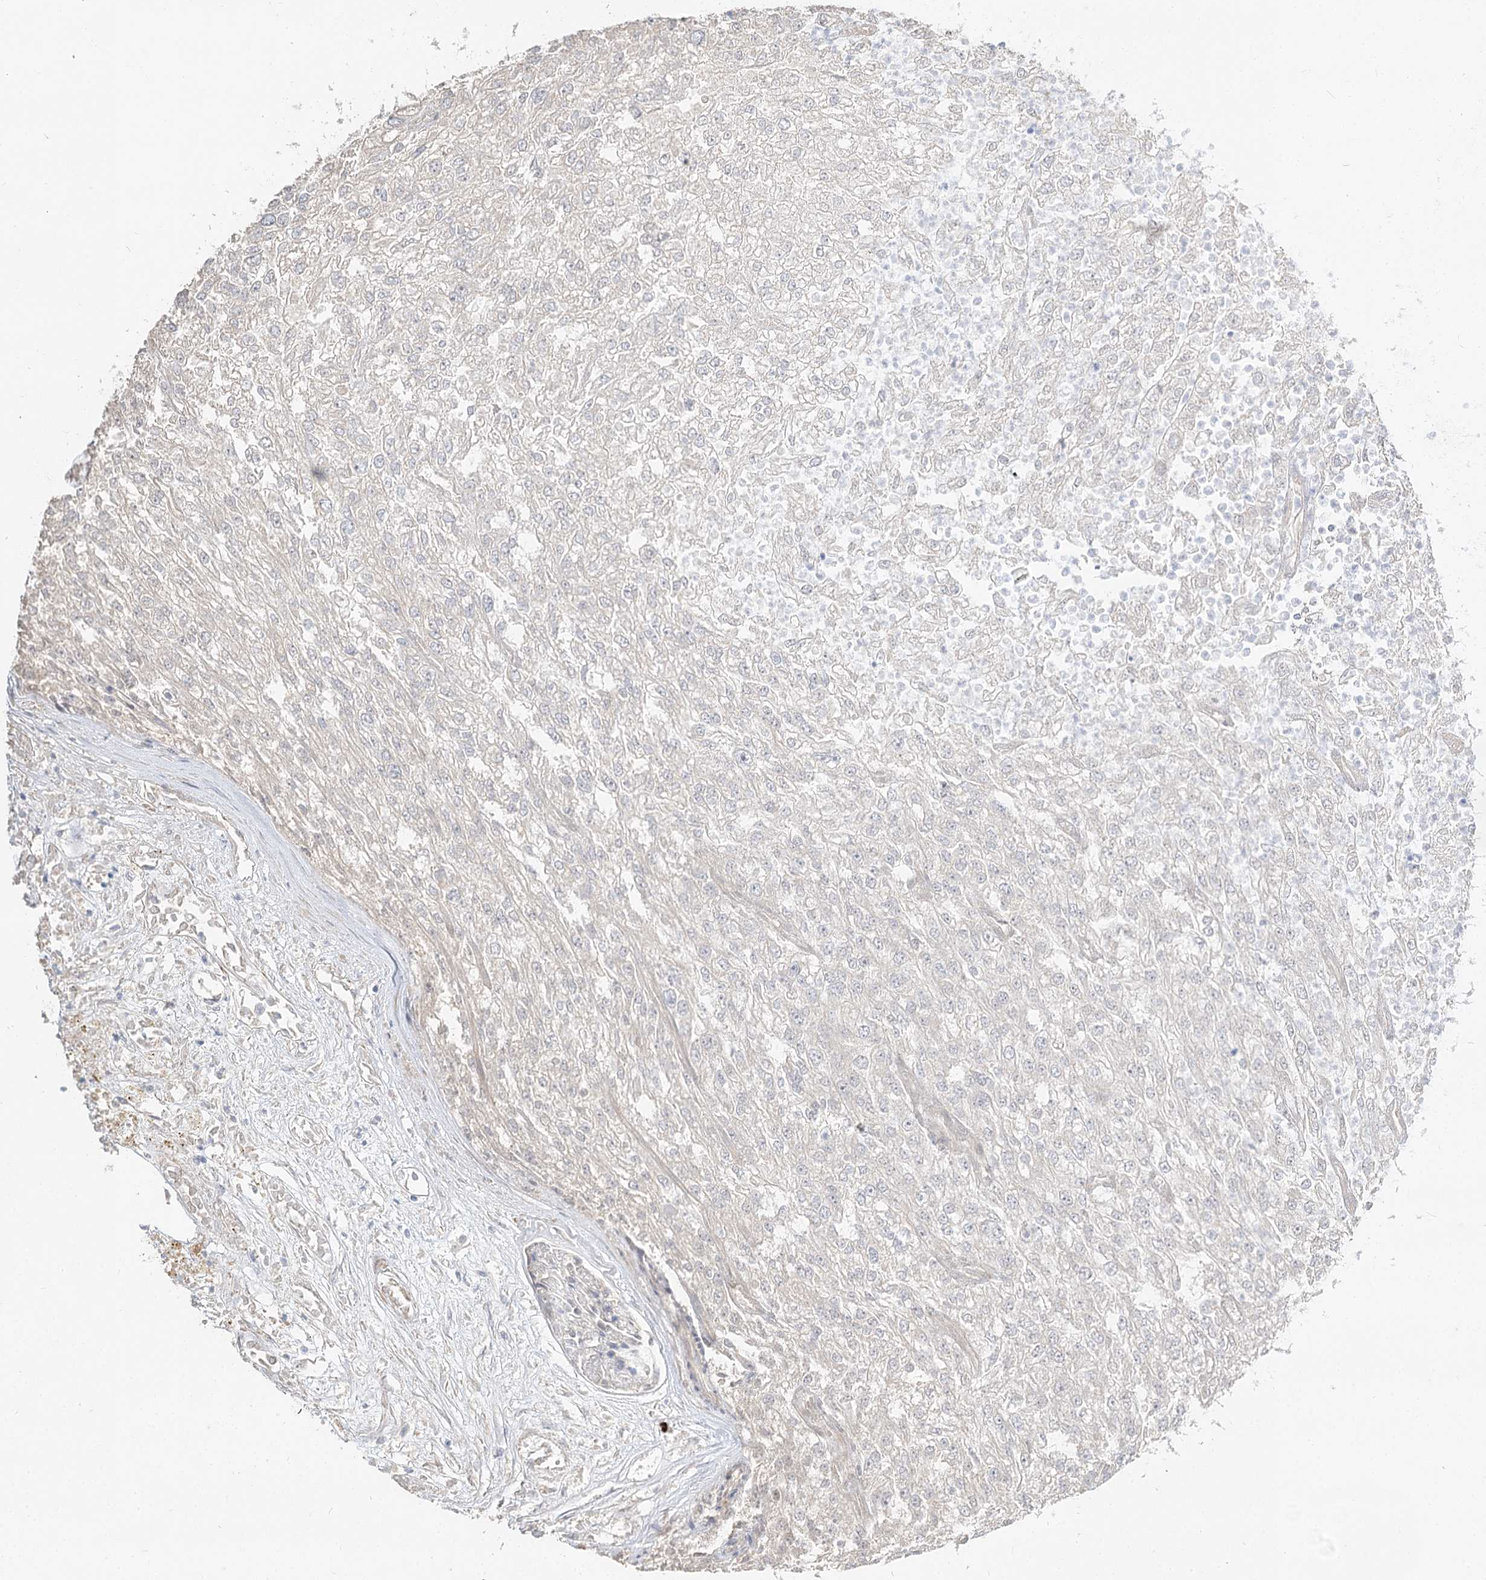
{"staining": {"intensity": "negative", "quantity": "none", "location": "none"}, "tissue": "renal cancer", "cell_type": "Tumor cells", "image_type": "cancer", "snomed": [{"axis": "morphology", "description": "Adenocarcinoma, NOS"}, {"axis": "topography", "description": "Kidney"}], "caption": "Immunohistochemistry (IHC) of renal adenocarcinoma exhibits no expression in tumor cells.", "gene": "GUCY2C", "patient": {"sex": "female", "age": 54}}